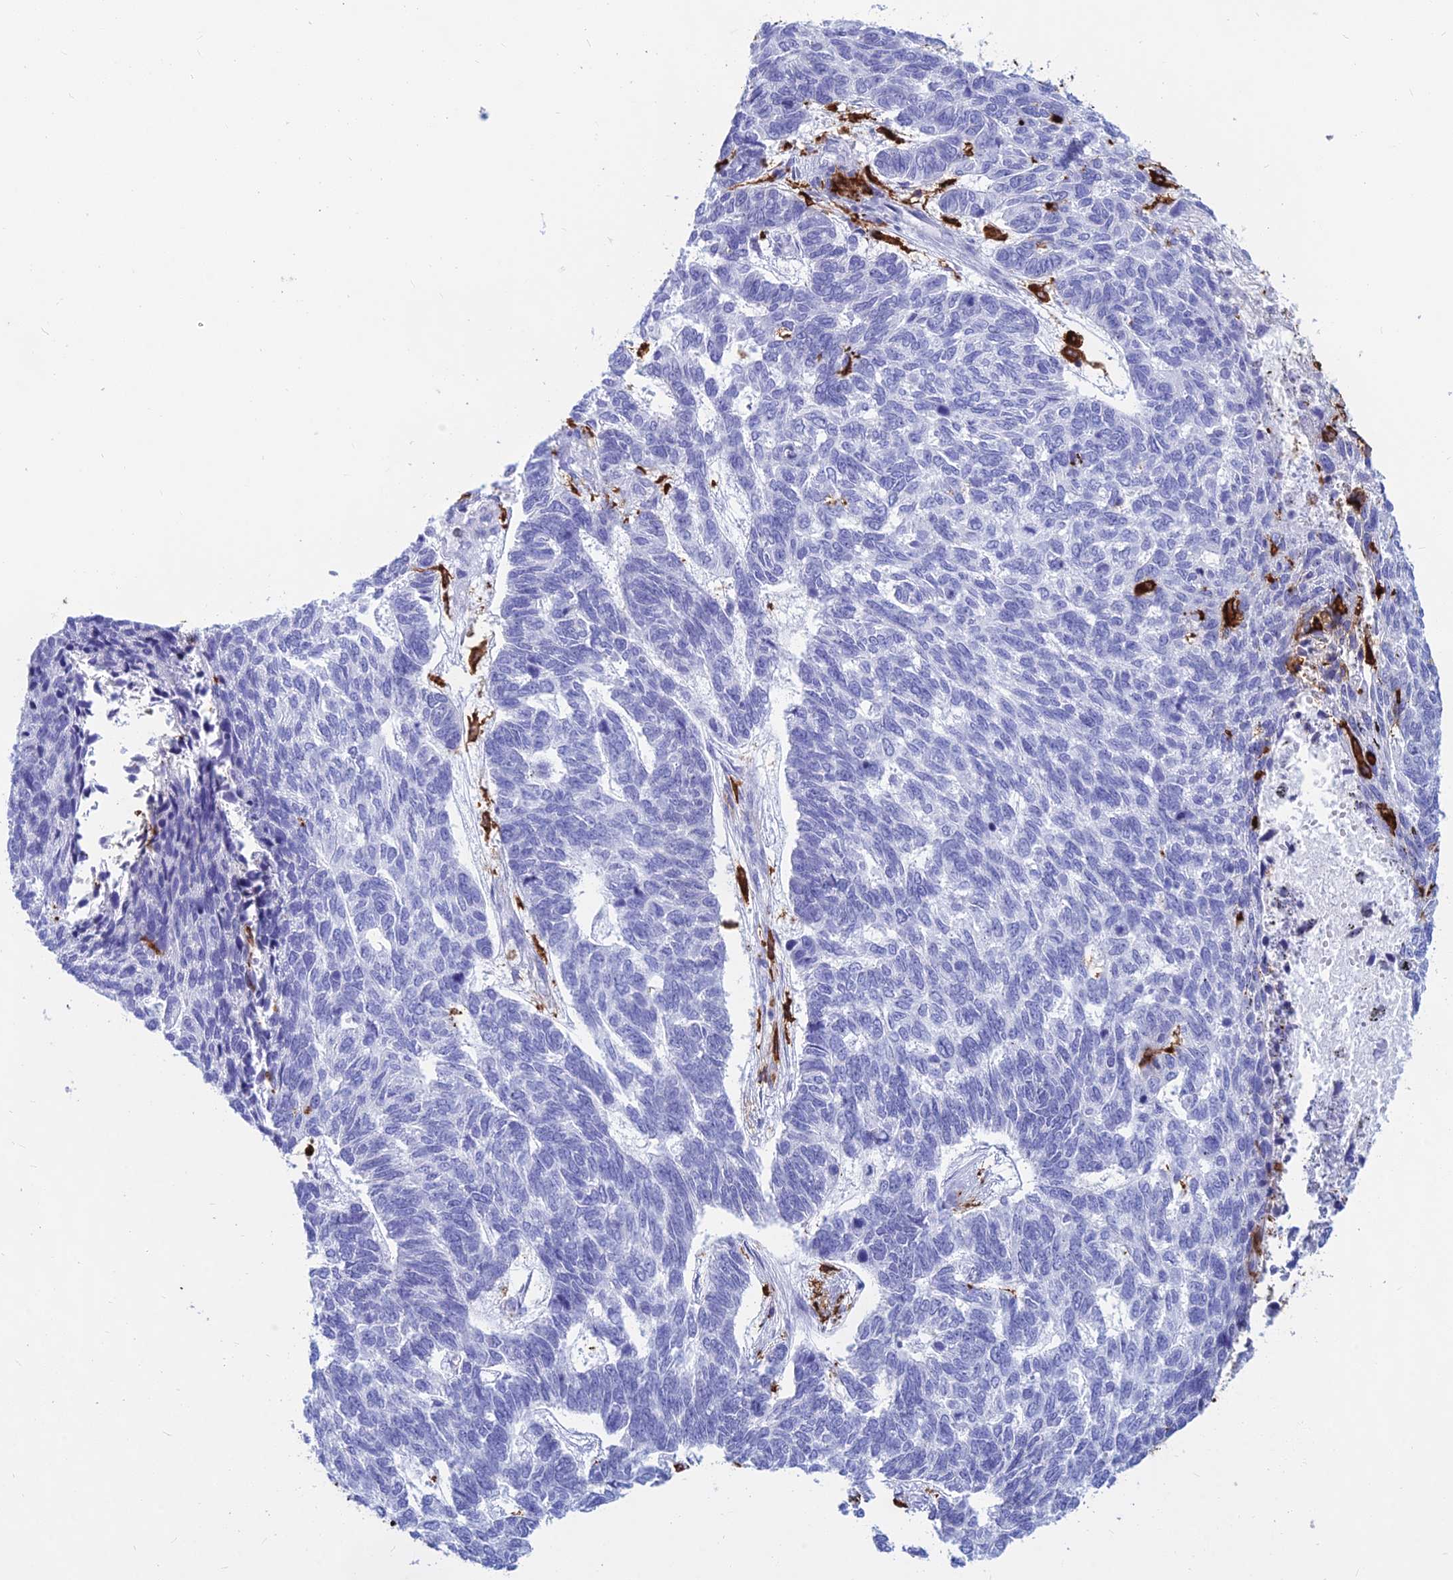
{"staining": {"intensity": "negative", "quantity": "none", "location": "none"}, "tissue": "skin cancer", "cell_type": "Tumor cells", "image_type": "cancer", "snomed": [{"axis": "morphology", "description": "Basal cell carcinoma"}, {"axis": "topography", "description": "Skin"}], "caption": "Immunohistochemistry (IHC) of skin cancer (basal cell carcinoma) exhibits no positivity in tumor cells.", "gene": "HLA-DRB1", "patient": {"sex": "female", "age": 65}}